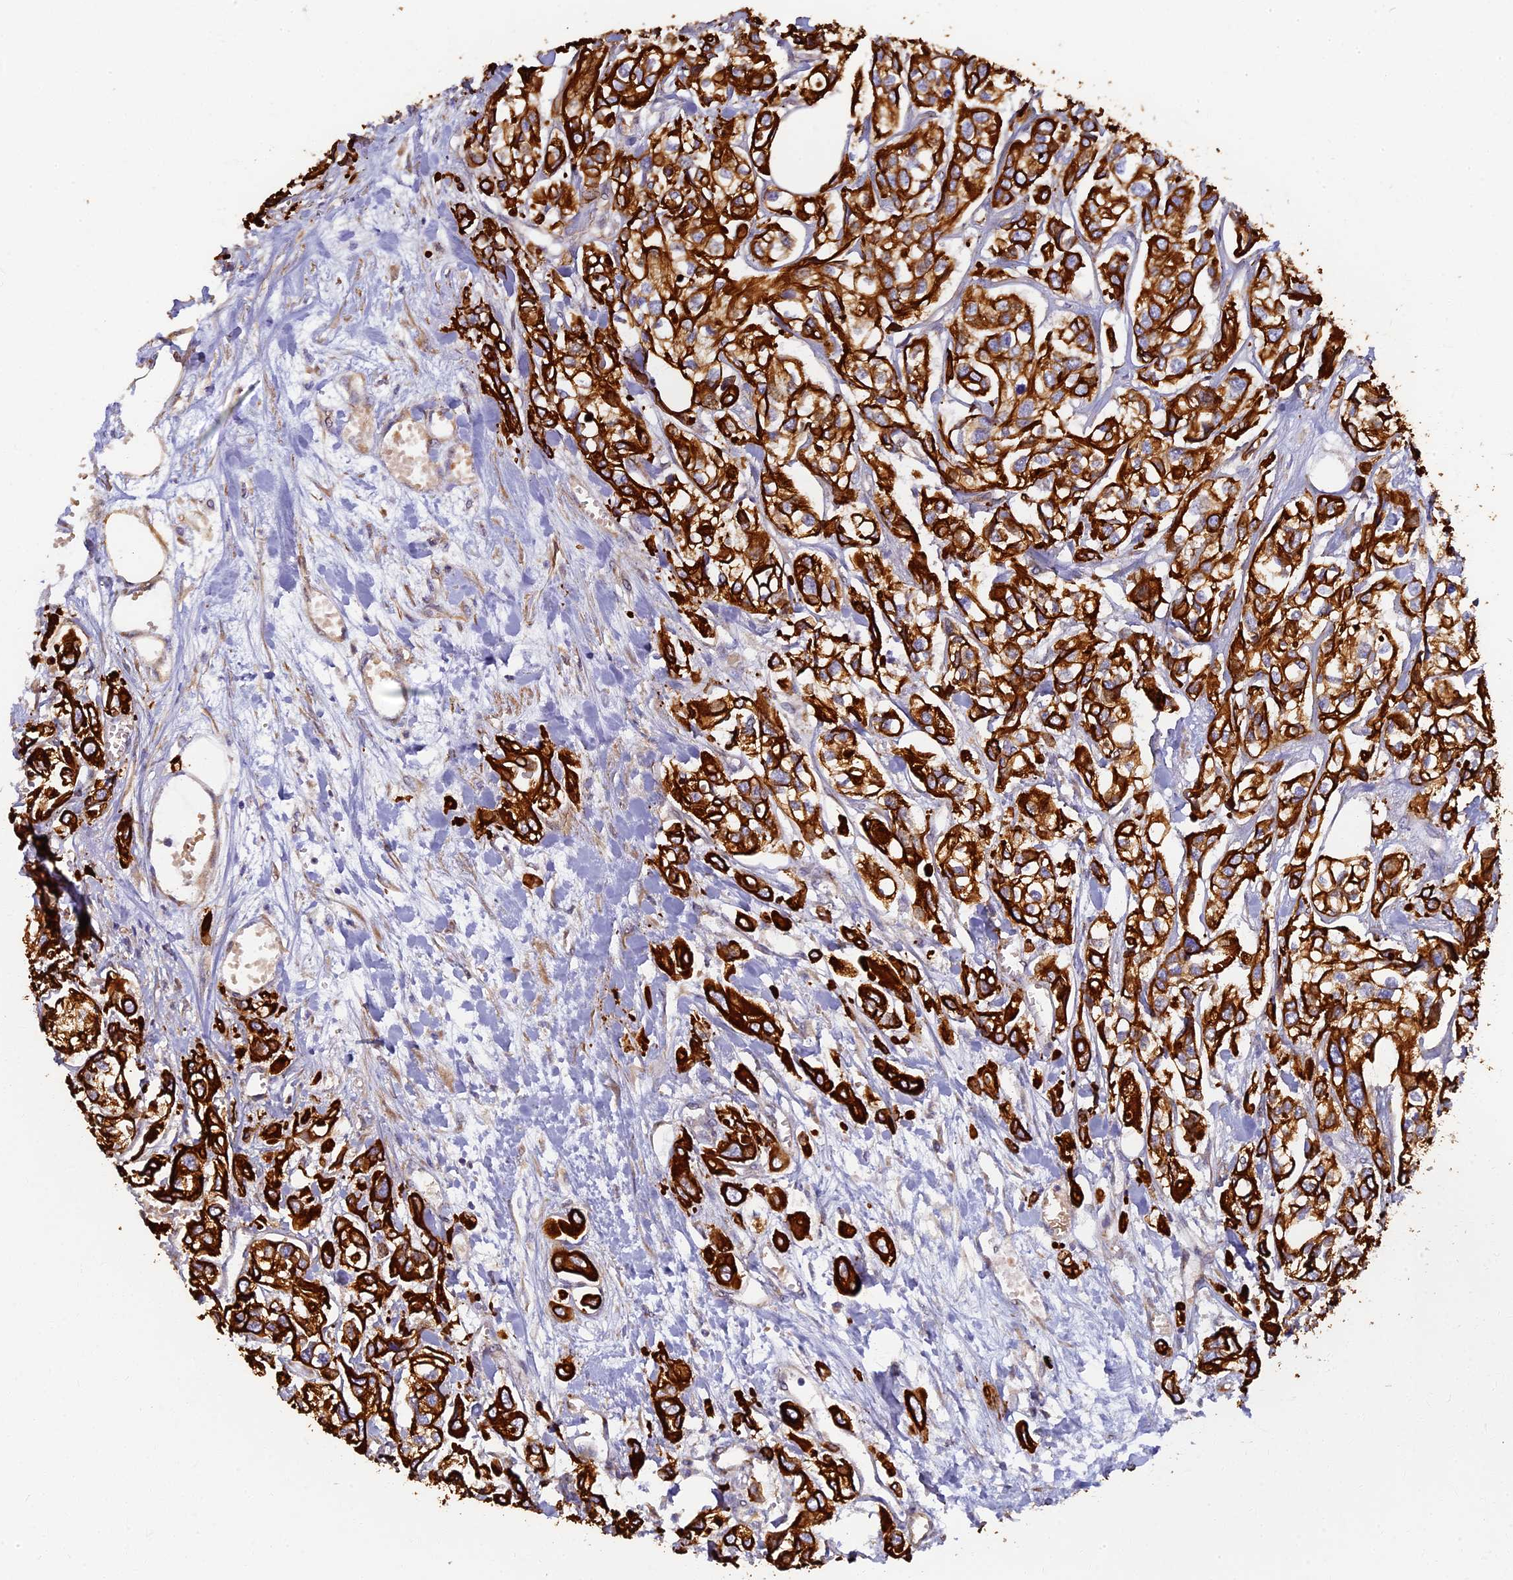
{"staining": {"intensity": "strong", "quantity": ">75%", "location": "cytoplasmic/membranous"}, "tissue": "urothelial cancer", "cell_type": "Tumor cells", "image_type": "cancer", "snomed": [{"axis": "morphology", "description": "Urothelial carcinoma, High grade"}, {"axis": "topography", "description": "Urinary bladder"}], "caption": "IHC staining of urothelial cancer, which shows high levels of strong cytoplasmic/membranous staining in about >75% of tumor cells indicating strong cytoplasmic/membranous protein positivity. The staining was performed using DAB (3,3'-diaminobenzidine) (brown) for protein detection and nuclei were counterstained in hematoxylin (blue).", "gene": "LRRC57", "patient": {"sex": "male", "age": 67}}